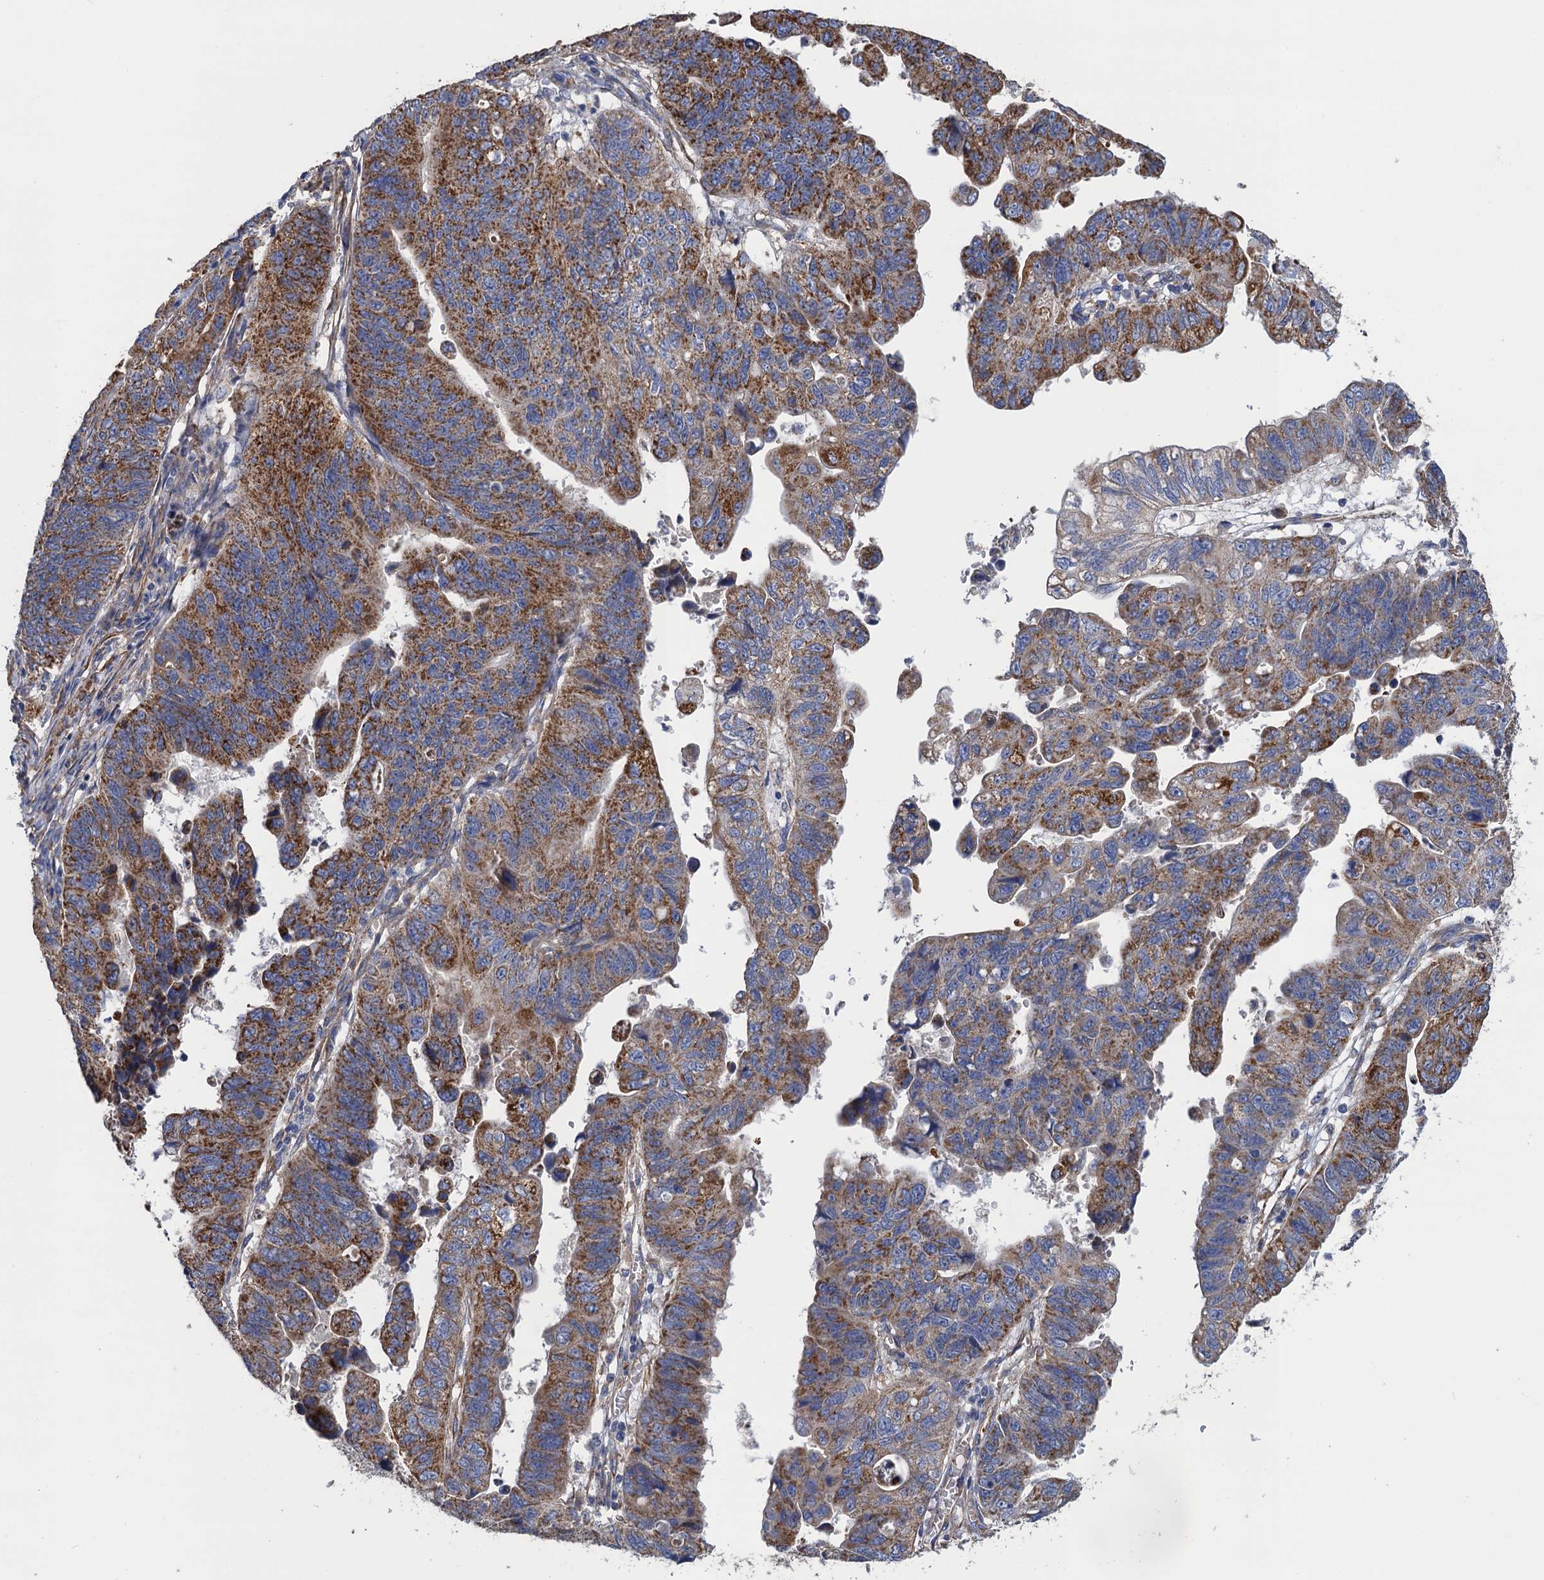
{"staining": {"intensity": "moderate", "quantity": ">75%", "location": "cytoplasmic/membranous"}, "tissue": "stomach cancer", "cell_type": "Tumor cells", "image_type": "cancer", "snomed": [{"axis": "morphology", "description": "Adenocarcinoma, NOS"}, {"axis": "topography", "description": "Stomach"}], "caption": "Brown immunohistochemical staining in human stomach cancer demonstrates moderate cytoplasmic/membranous staining in approximately >75% of tumor cells.", "gene": "GCSH", "patient": {"sex": "male", "age": 59}}